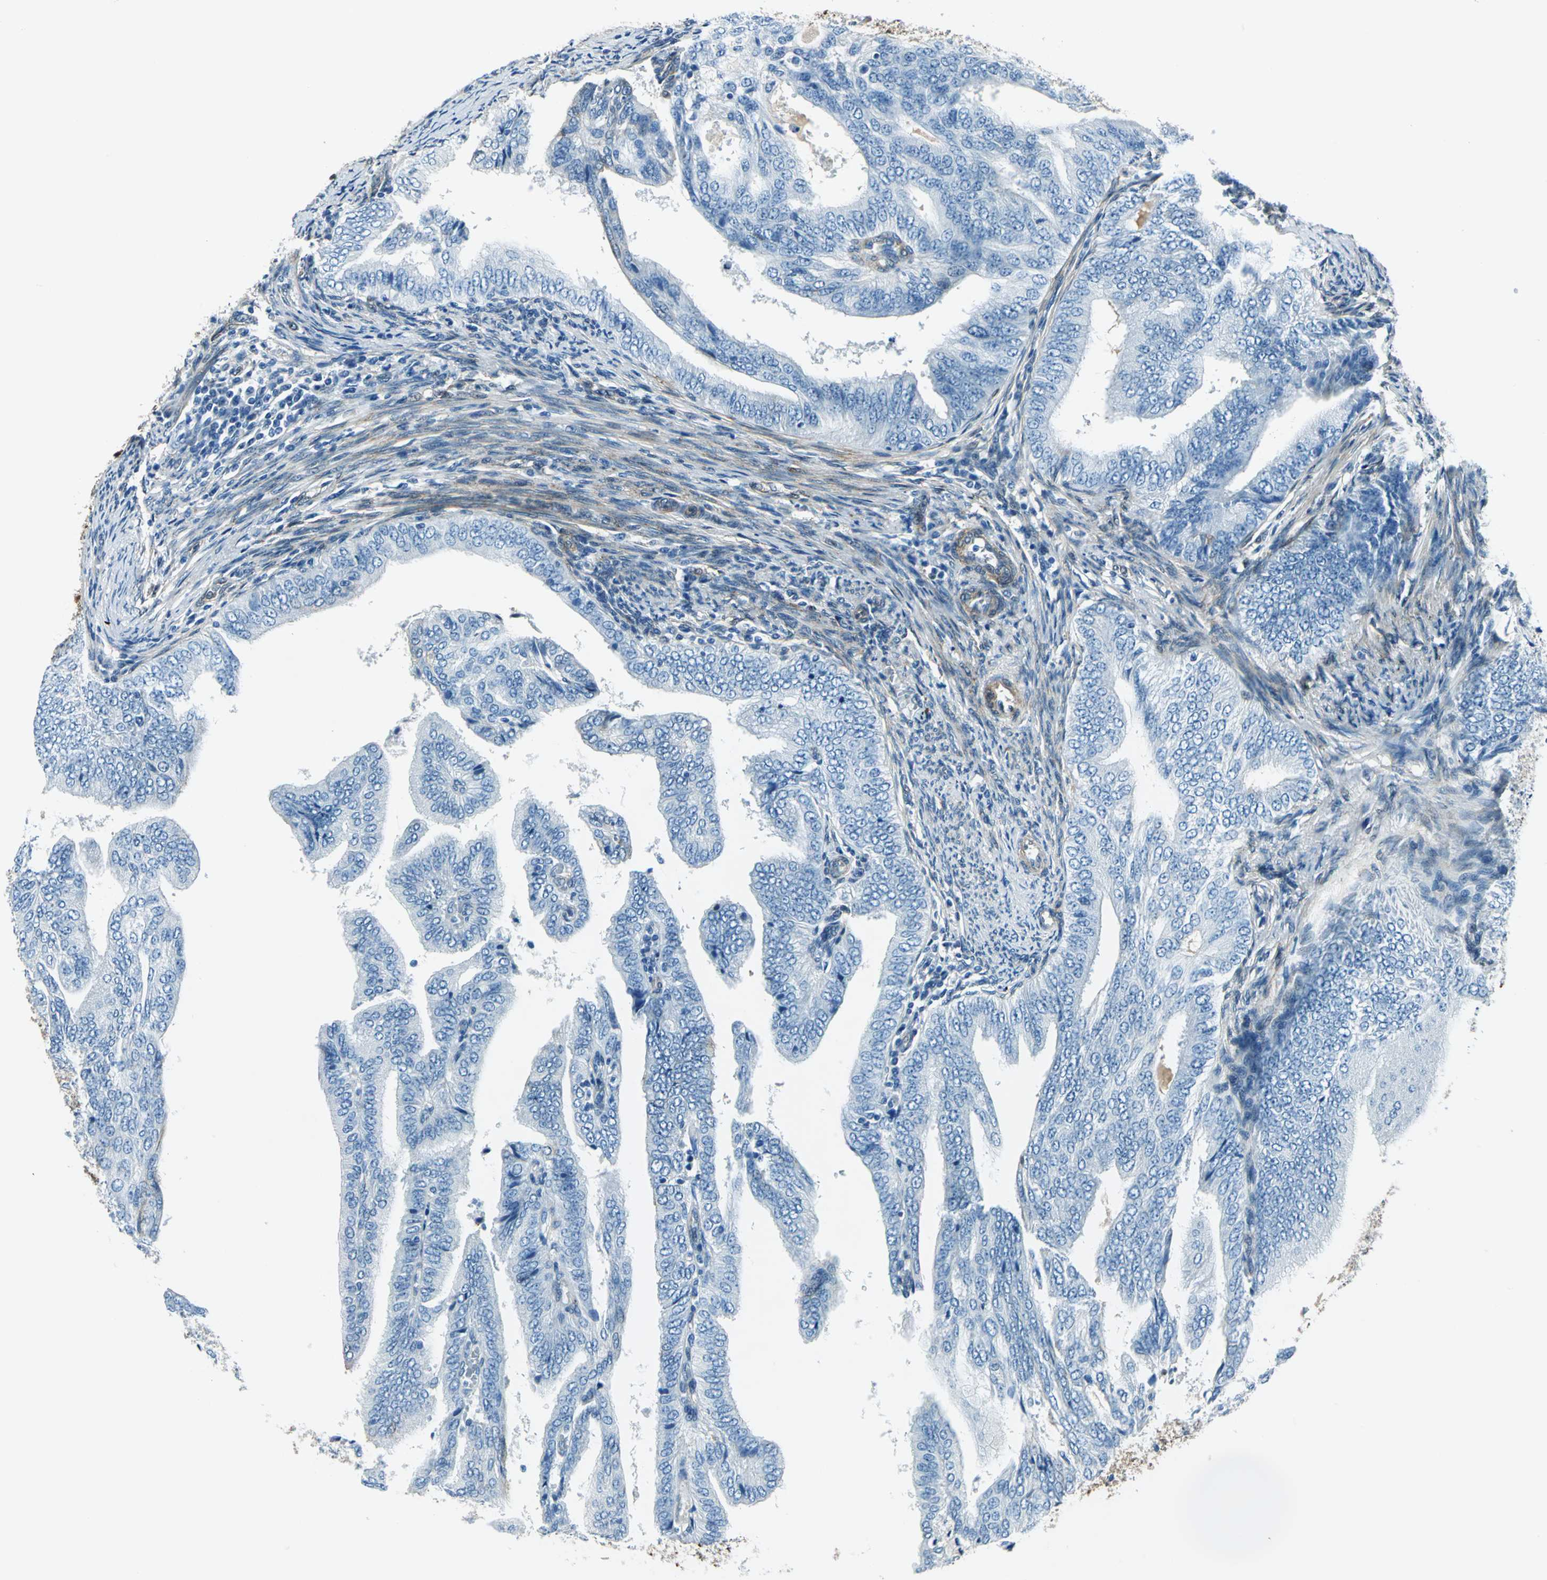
{"staining": {"intensity": "negative", "quantity": "none", "location": "none"}, "tissue": "endometrial cancer", "cell_type": "Tumor cells", "image_type": "cancer", "snomed": [{"axis": "morphology", "description": "Adenocarcinoma, NOS"}, {"axis": "topography", "description": "Endometrium"}], "caption": "Immunohistochemistry of human adenocarcinoma (endometrial) exhibits no staining in tumor cells.", "gene": "HSPB1", "patient": {"sex": "female", "age": 58}}